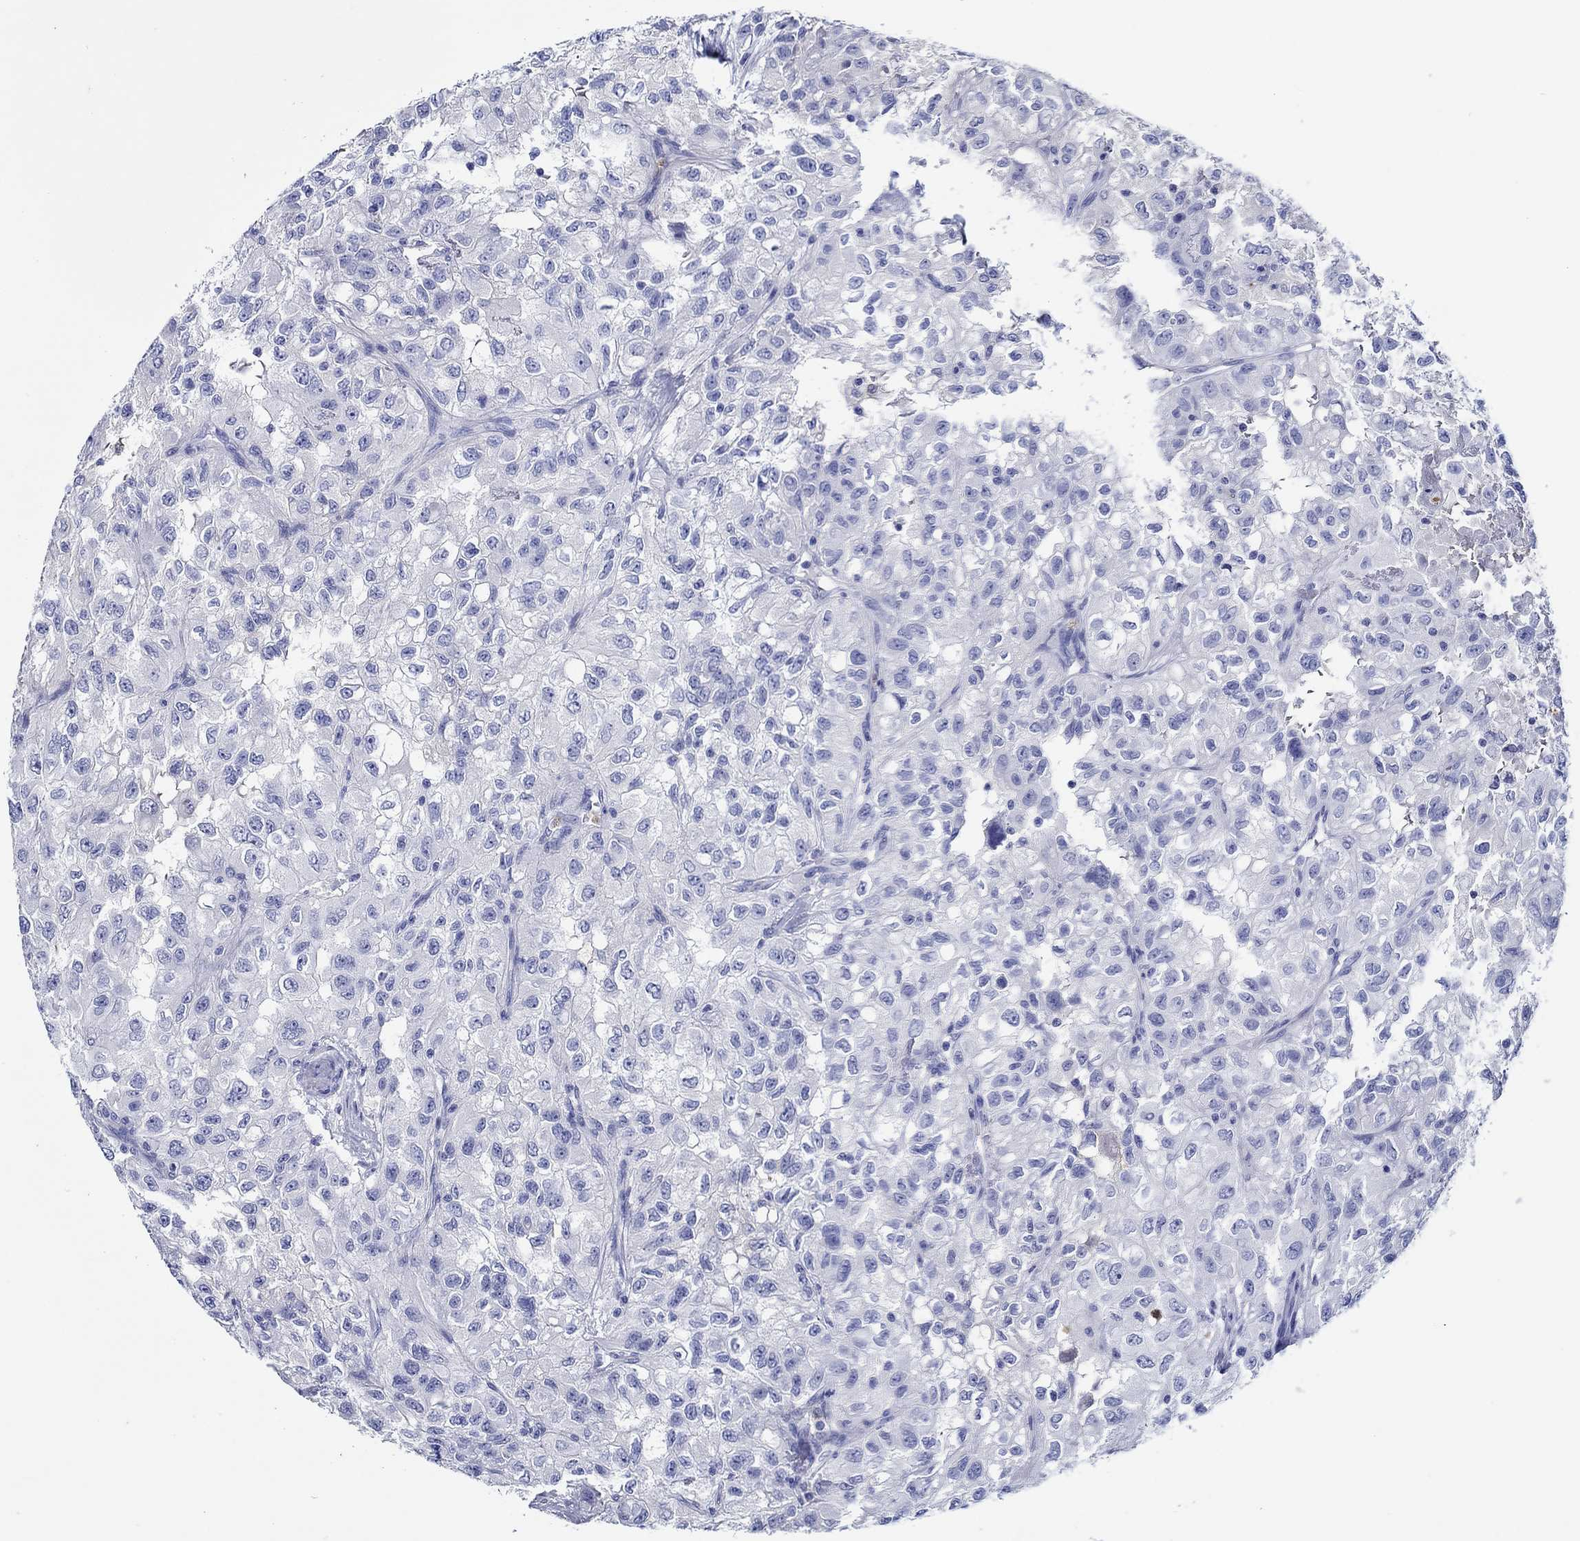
{"staining": {"intensity": "negative", "quantity": "none", "location": "none"}, "tissue": "renal cancer", "cell_type": "Tumor cells", "image_type": "cancer", "snomed": [{"axis": "morphology", "description": "Adenocarcinoma, NOS"}, {"axis": "topography", "description": "Kidney"}], "caption": "Tumor cells show no significant expression in adenocarcinoma (renal). The staining is performed using DAB brown chromogen with nuclei counter-stained in using hematoxylin.", "gene": "EPX", "patient": {"sex": "male", "age": 64}}